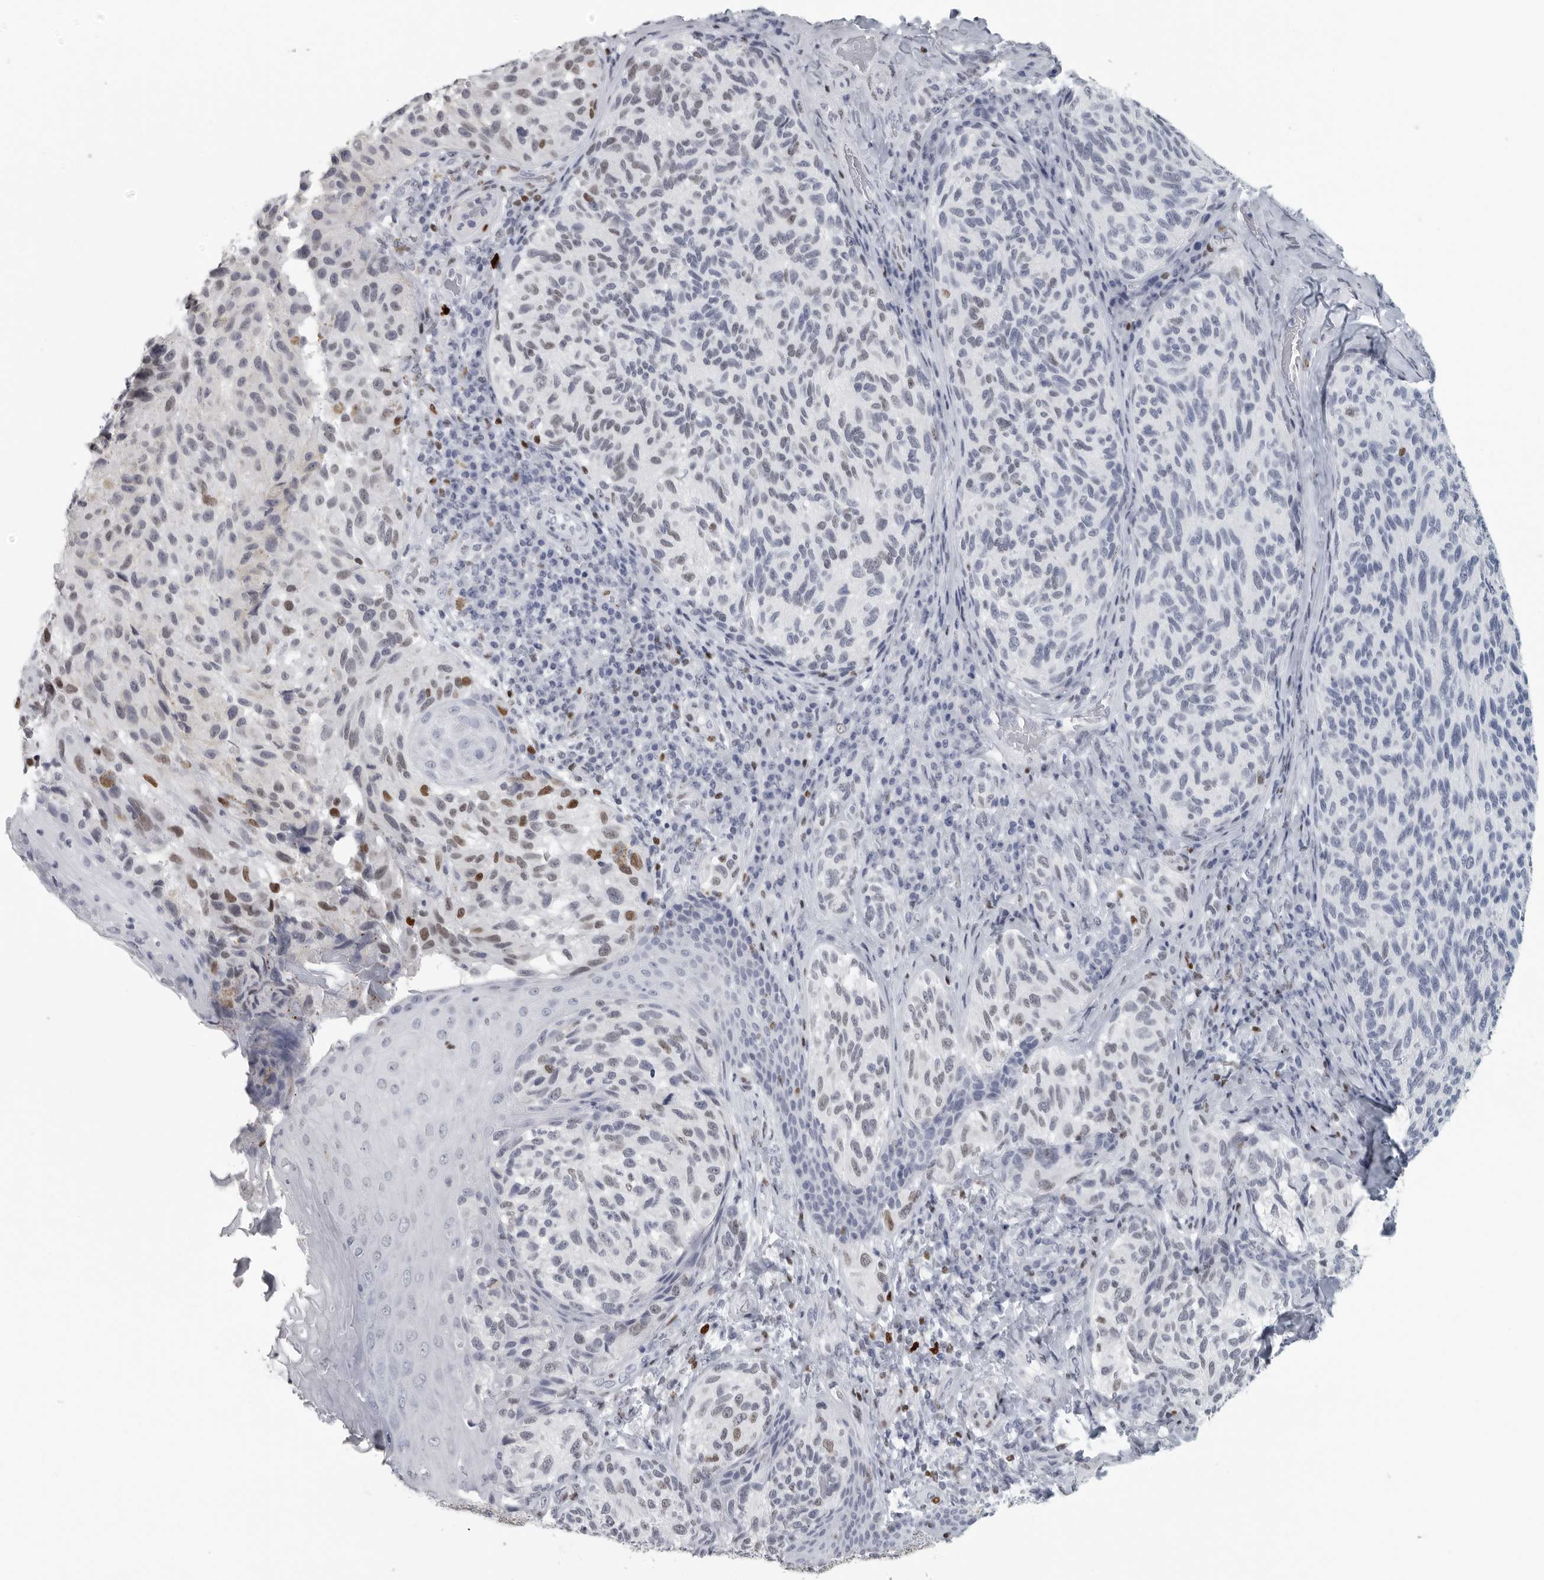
{"staining": {"intensity": "moderate", "quantity": "<25%", "location": "nuclear"}, "tissue": "melanoma", "cell_type": "Tumor cells", "image_type": "cancer", "snomed": [{"axis": "morphology", "description": "Malignant melanoma, NOS"}, {"axis": "topography", "description": "Skin"}], "caption": "This photomicrograph demonstrates immunohistochemistry (IHC) staining of melanoma, with low moderate nuclear staining in approximately <25% of tumor cells.", "gene": "SATB2", "patient": {"sex": "female", "age": 73}}